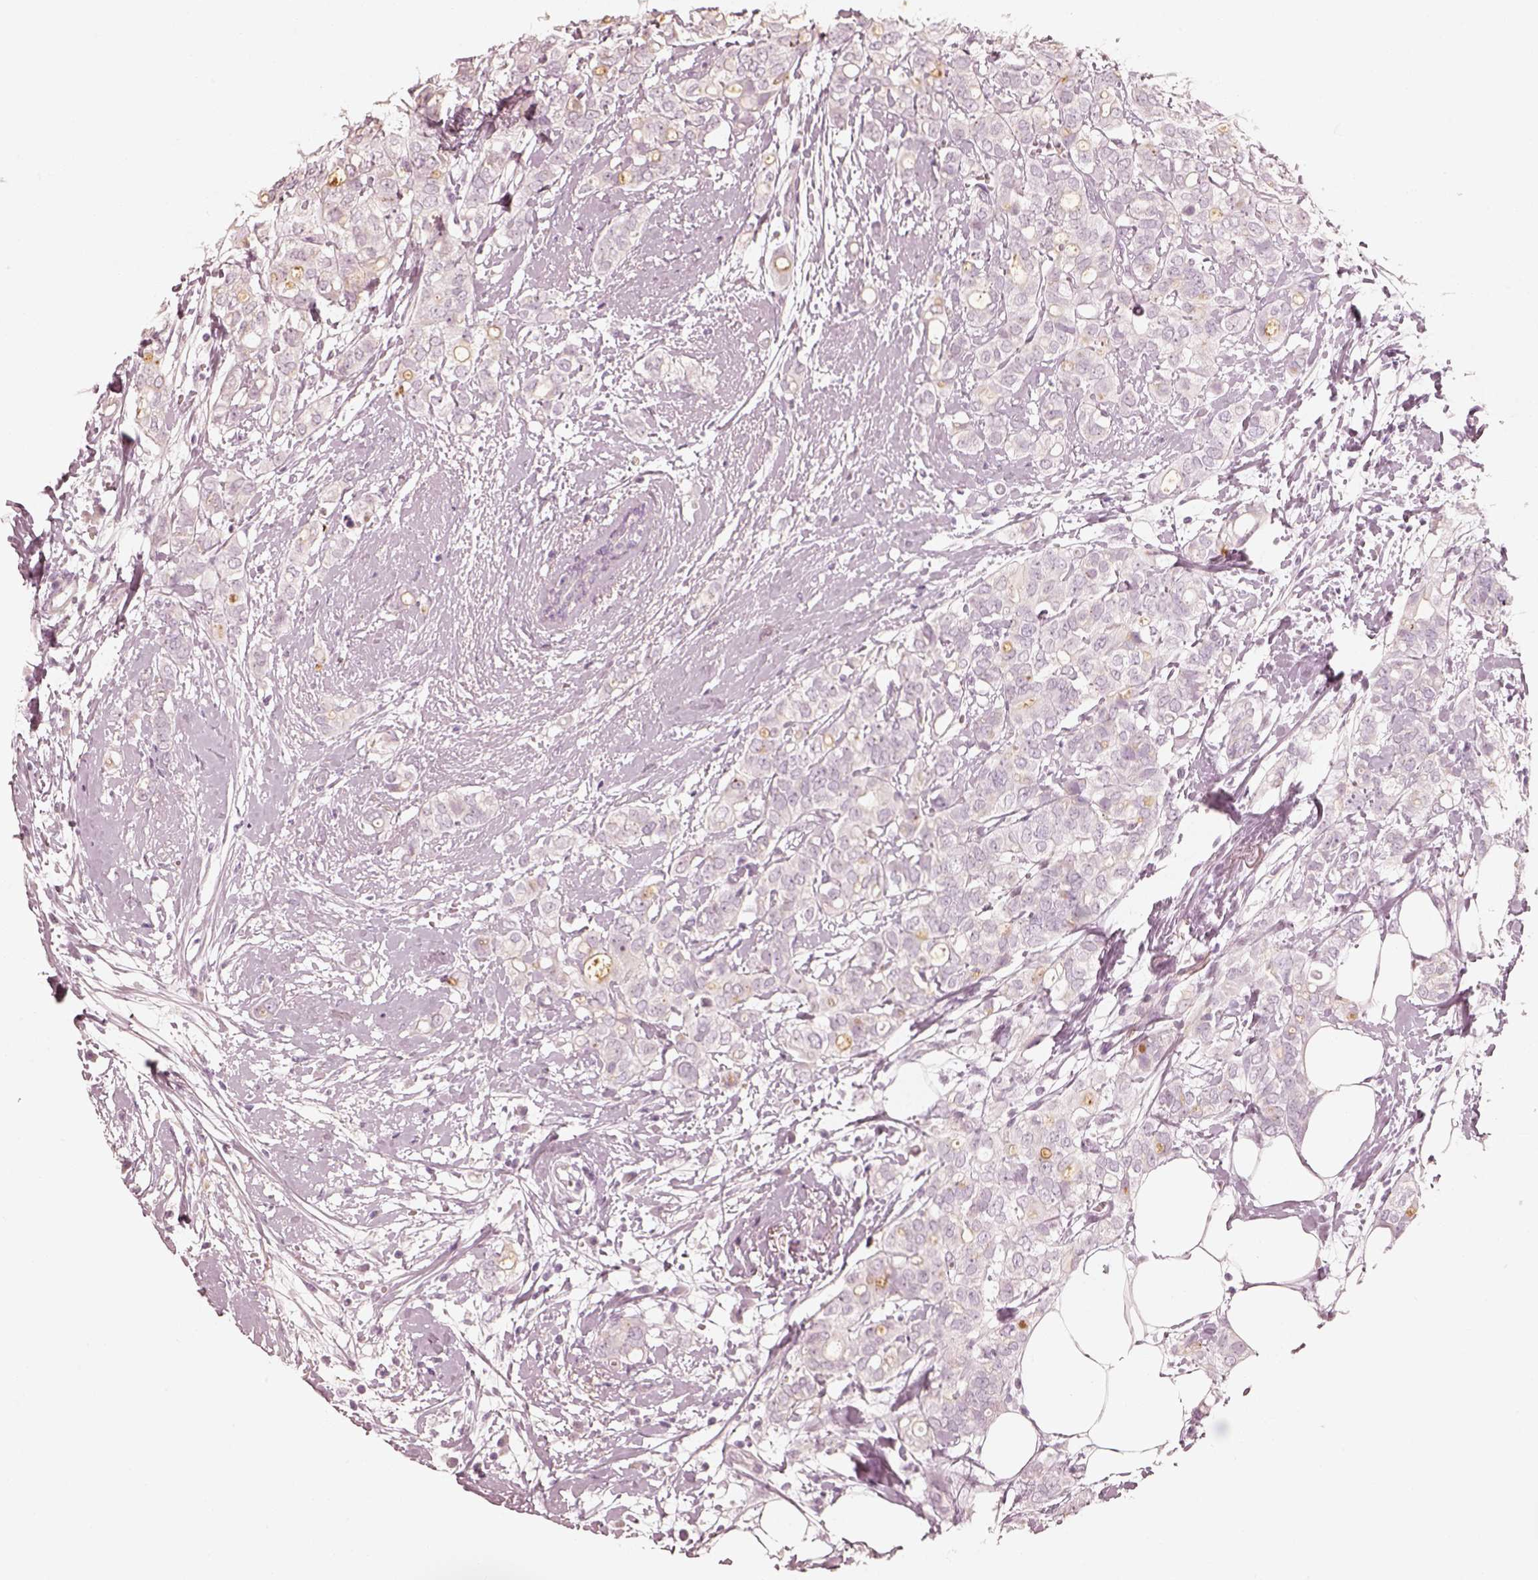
{"staining": {"intensity": "negative", "quantity": "none", "location": "none"}, "tissue": "breast cancer", "cell_type": "Tumor cells", "image_type": "cancer", "snomed": [{"axis": "morphology", "description": "Duct carcinoma"}, {"axis": "topography", "description": "Breast"}], "caption": "Breast cancer was stained to show a protein in brown. There is no significant expression in tumor cells.", "gene": "SPATA24", "patient": {"sex": "female", "age": 40}}